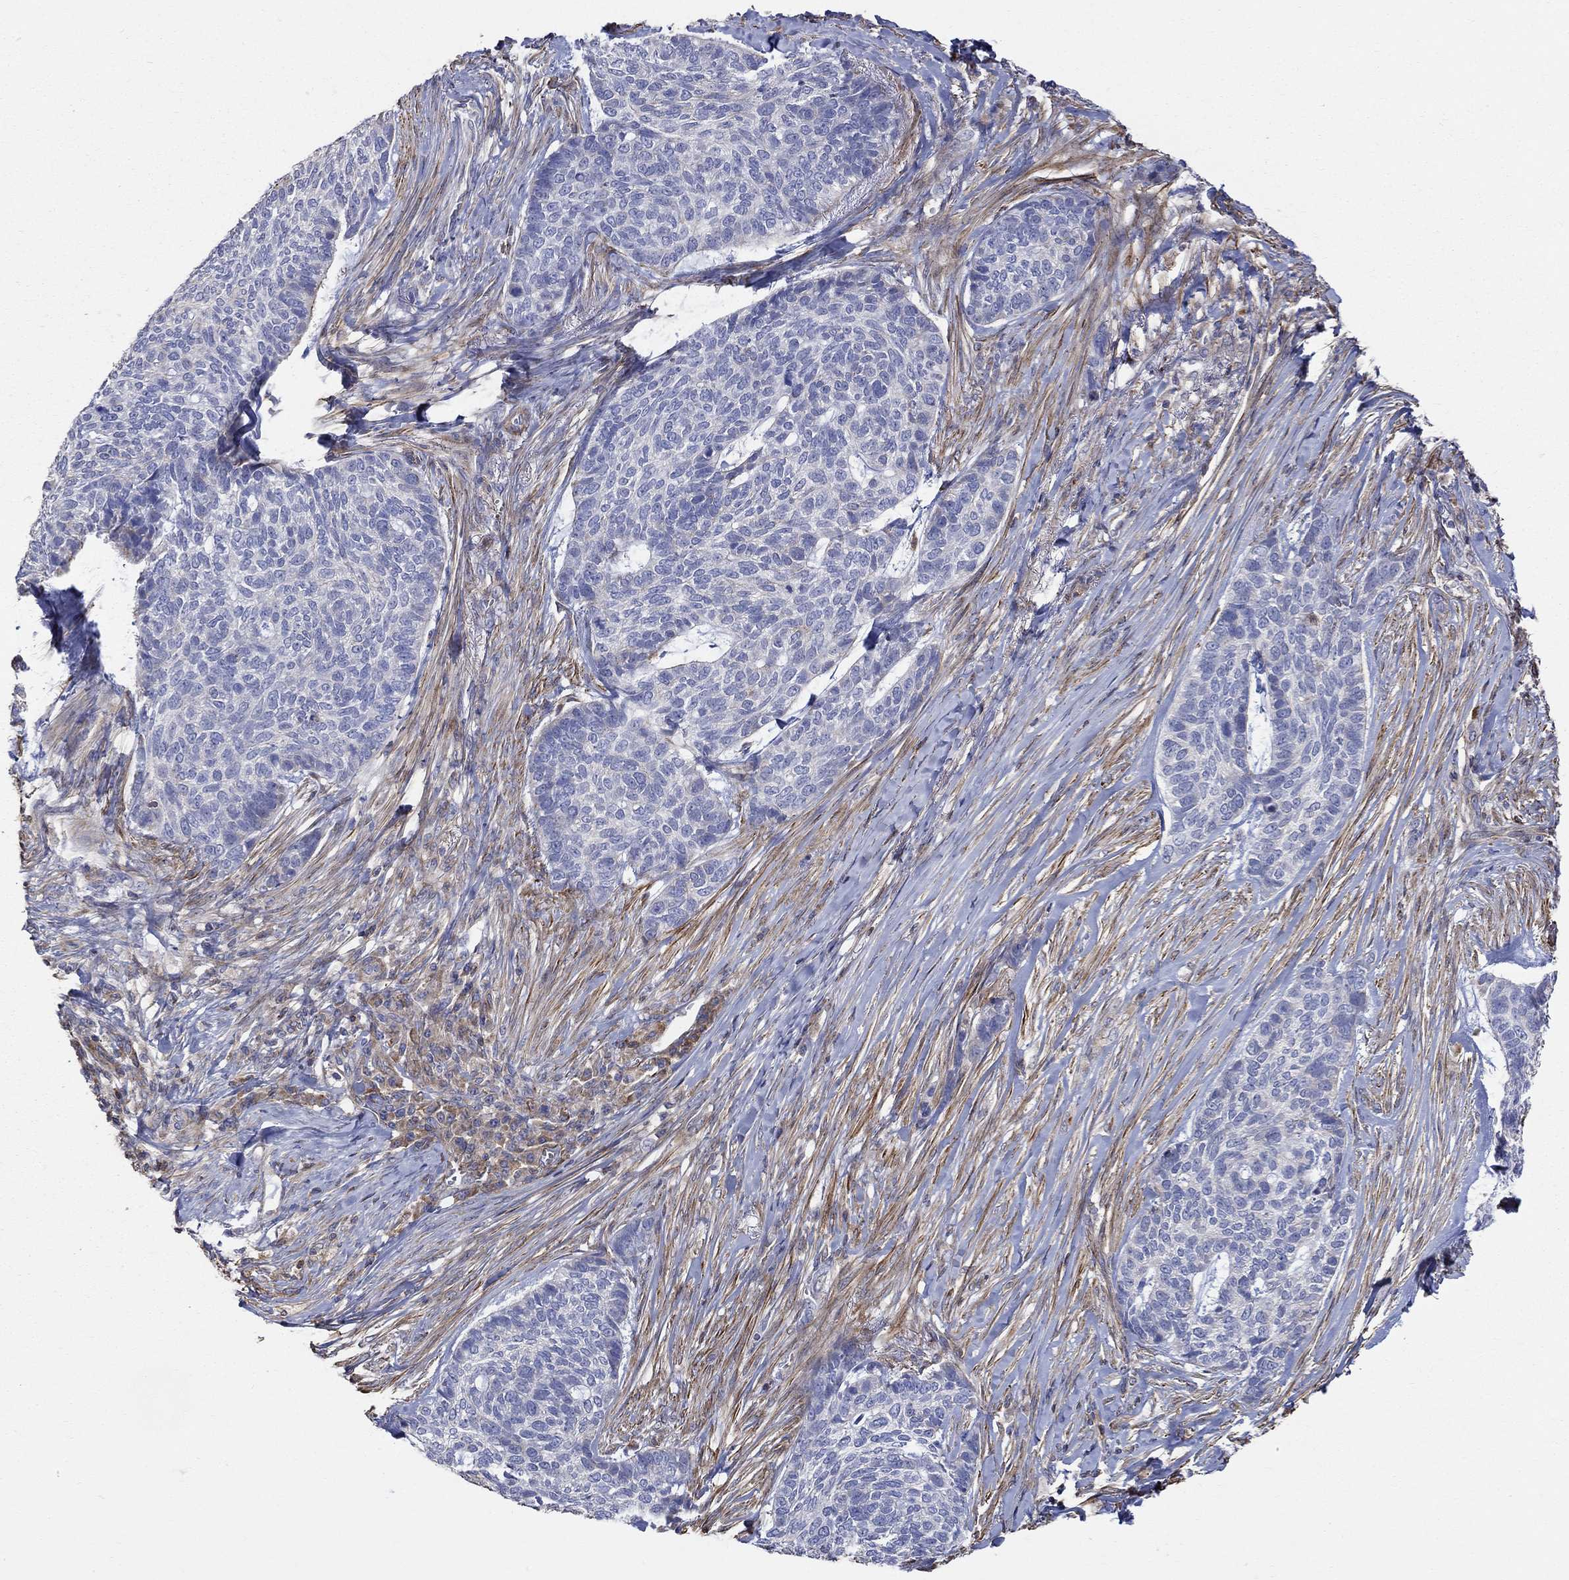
{"staining": {"intensity": "negative", "quantity": "none", "location": "none"}, "tissue": "skin cancer", "cell_type": "Tumor cells", "image_type": "cancer", "snomed": [{"axis": "morphology", "description": "Basal cell carcinoma"}, {"axis": "topography", "description": "Skin"}], "caption": "A micrograph of basal cell carcinoma (skin) stained for a protein exhibits no brown staining in tumor cells. (DAB (3,3'-diaminobenzidine) immunohistochemistry, high magnification).", "gene": "NPHP1", "patient": {"sex": "female", "age": 69}}